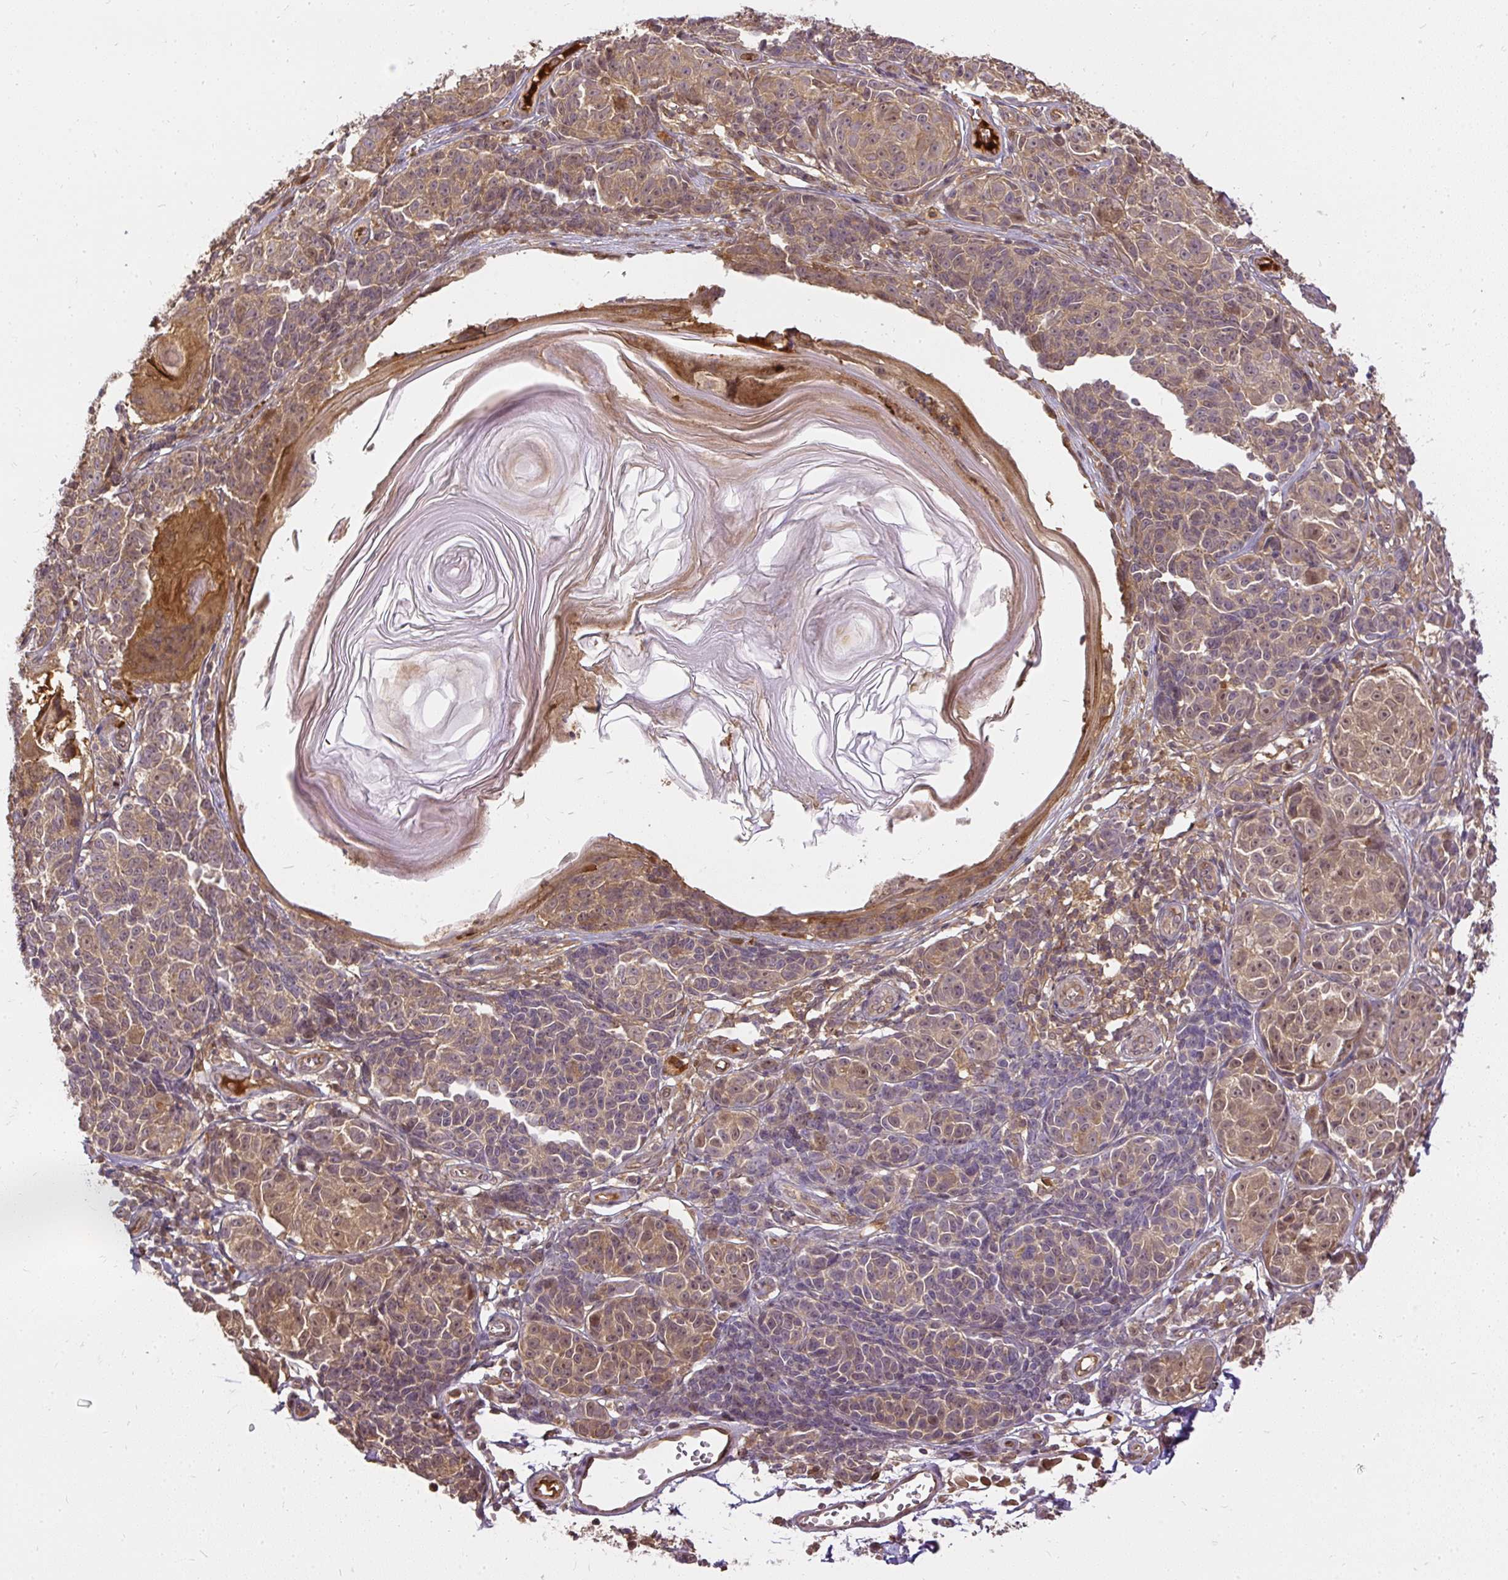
{"staining": {"intensity": "weak", "quantity": "25%-75%", "location": "cytoplasmic/membranous"}, "tissue": "melanoma", "cell_type": "Tumor cells", "image_type": "cancer", "snomed": [{"axis": "morphology", "description": "Malignant melanoma, NOS"}, {"axis": "topography", "description": "Skin"}], "caption": "Brown immunohistochemical staining in human melanoma reveals weak cytoplasmic/membranous staining in about 25%-75% of tumor cells. The protein of interest is stained brown, and the nuclei are stained in blue (DAB IHC with brightfield microscopy, high magnification).", "gene": "AP5S1", "patient": {"sex": "male", "age": 73}}